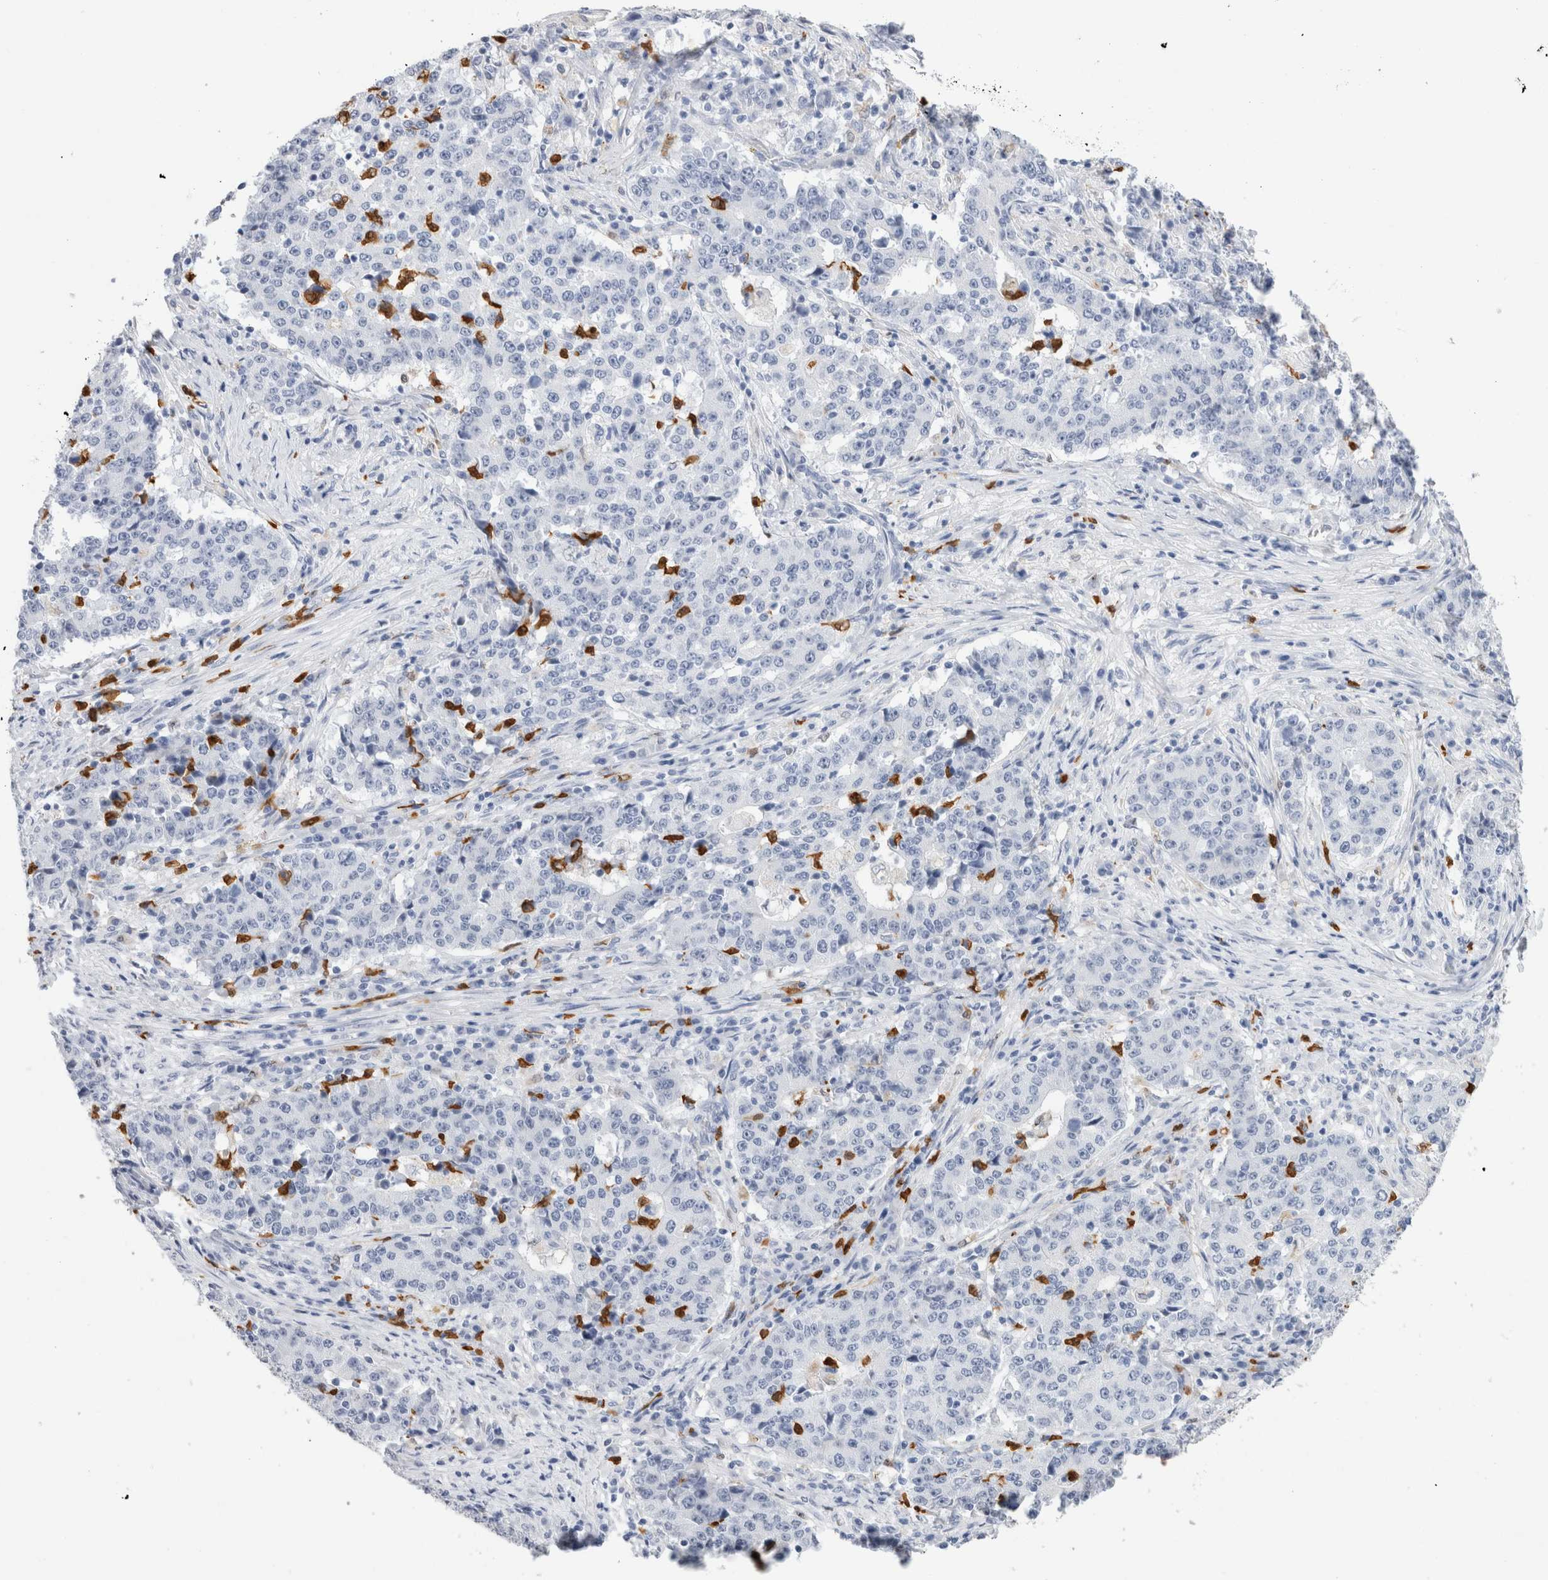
{"staining": {"intensity": "negative", "quantity": "none", "location": "none"}, "tissue": "stomach cancer", "cell_type": "Tumor cells", "image_type": "cancer", "snomed": [{"axis": "morphology", "description": "Adenocarcinoma, NOS"}, {"axis": "topography", "description": "Stomach"}], "caption": "Image shows no significant protein staining in tumor cells of stomach cancer (adenocarcinoma).", "gene": "SLC10A5", "patient": {"sex": "male", "age": 59}}